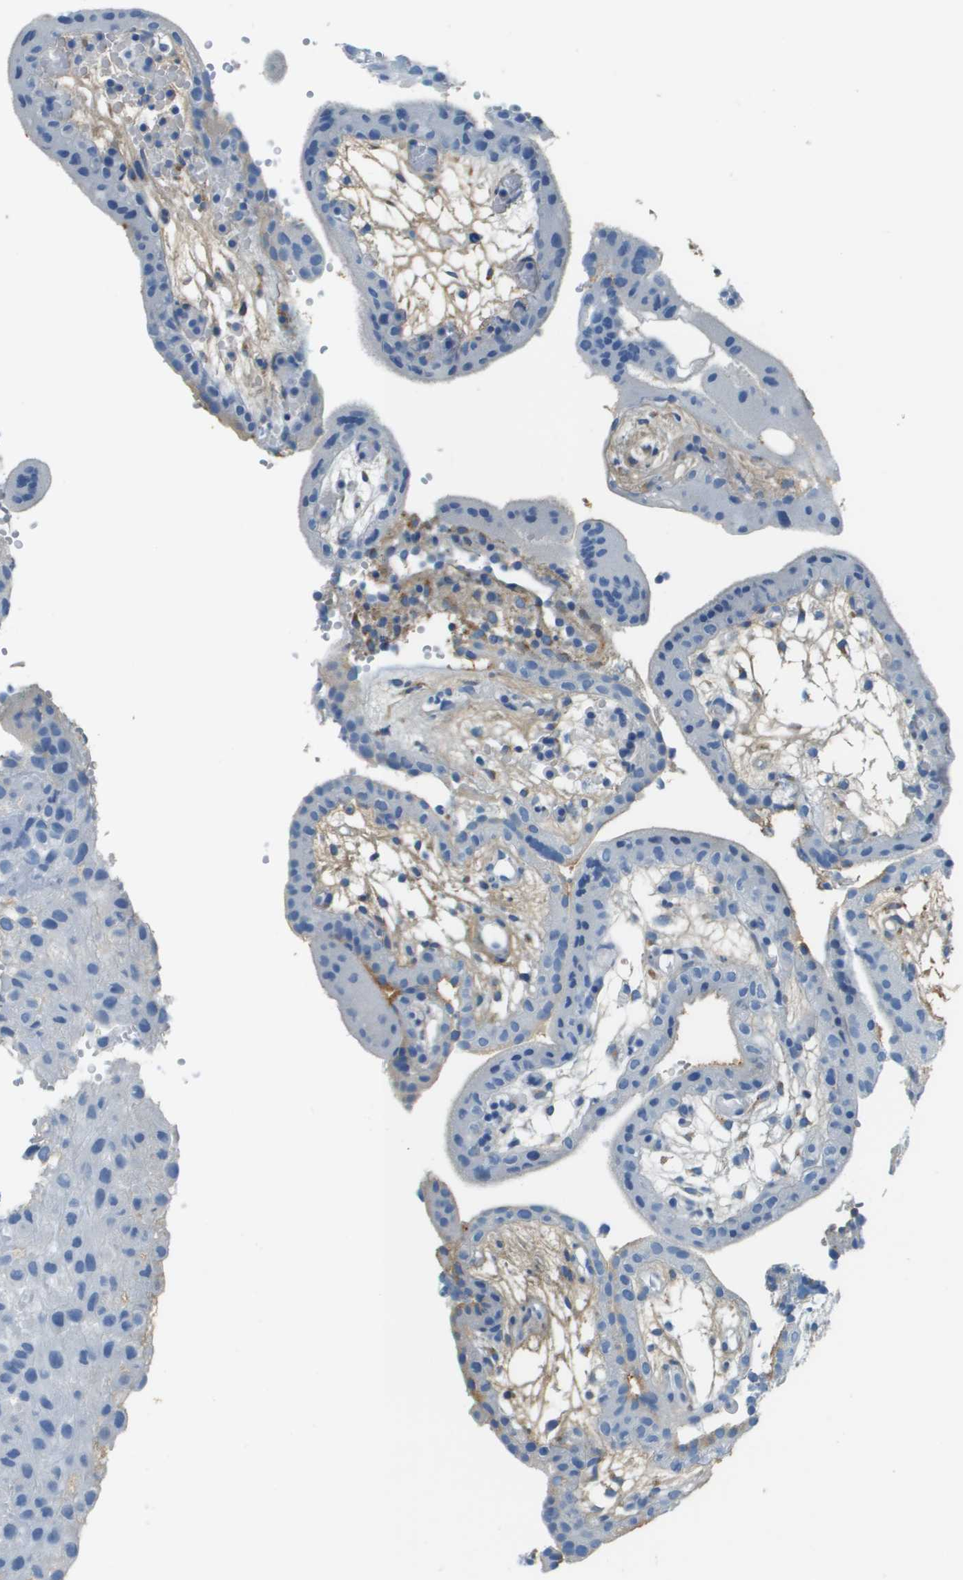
{"staining": {"intensity": "weak", "quantity": "<25%", "location": "cytoplasmic/membranous"}, "tissue": "placenta", "cell_type": "Decidual cells", "image_type": "normal", "snomed": [{"axis": "morphology", "description": "Normal tissue, NOS"}, {"axis": "topography", "description": "Placenta"}], "caption": "A photomicrograph of human placenta is negative for staining in decidual cells. The staining was performed using DAB (3,3'-diaminobenzidine) to visualize the protein expression in brown, while the nuclei were stained in blue with hematoxylin (Magnification: 20x).", "gene": "DCN", "patient": {"sex": "female", "age": 18}}